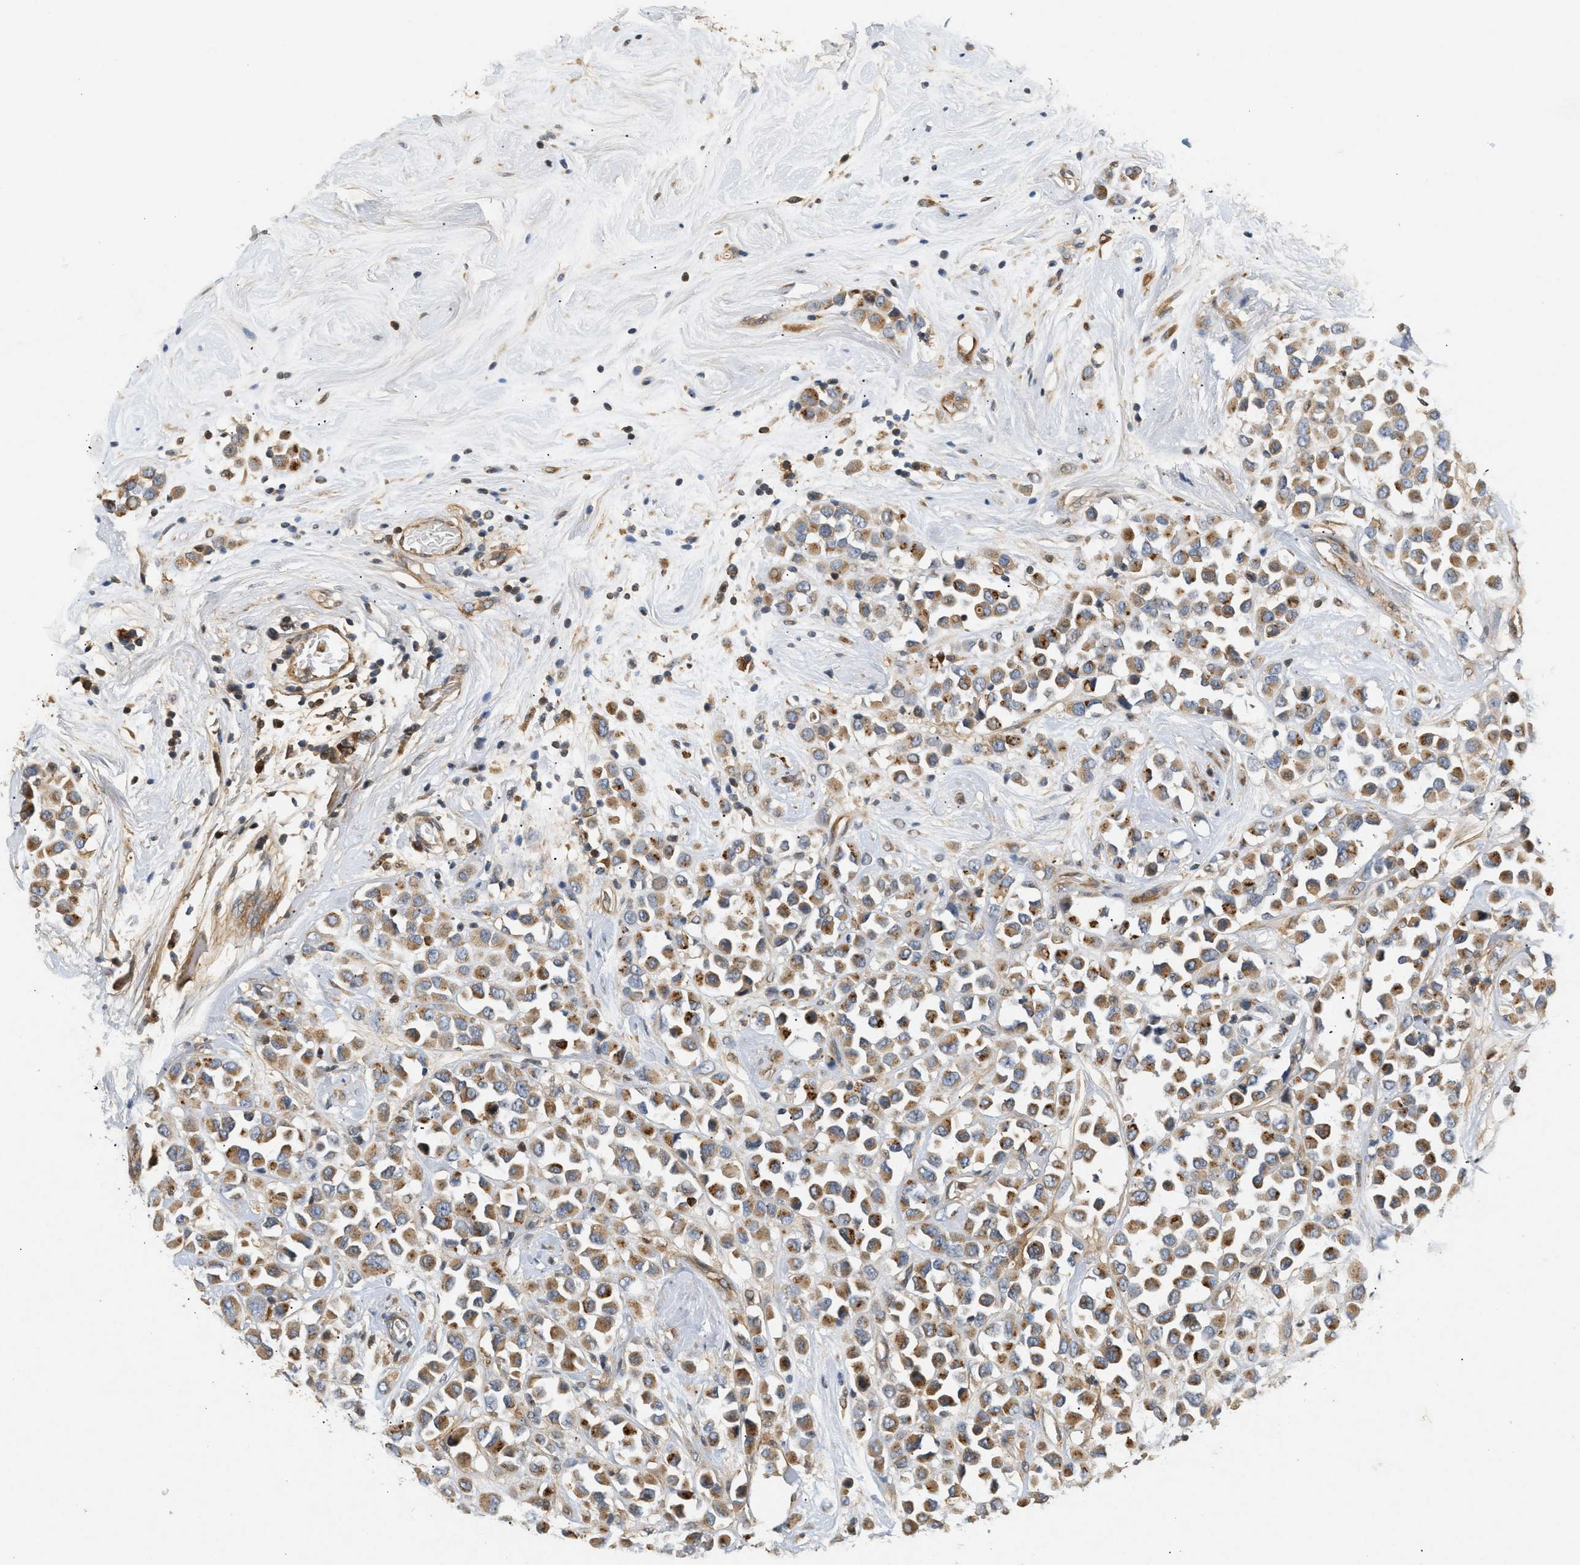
{"staining": {"intensity": "moderate", "quantity": ">75%", "location": "cytoplasmic/membranous"}, "tissue": "breast cancer", "cell_type": "Tumor cells", "image_type": "cancer", "snomed": [{"axis": "morphology", "description": "Duct carcinoma"}, {"axis": "topography", "description": "Breast"}], "caption": "Breast cancer stained for a protein (brown) exhibits moderate cytoplasmic/membranous positive expression in approximately >75% of tumor cells.", "gene": "FARS2", "patient": {"sex": "female", "age": 61}}